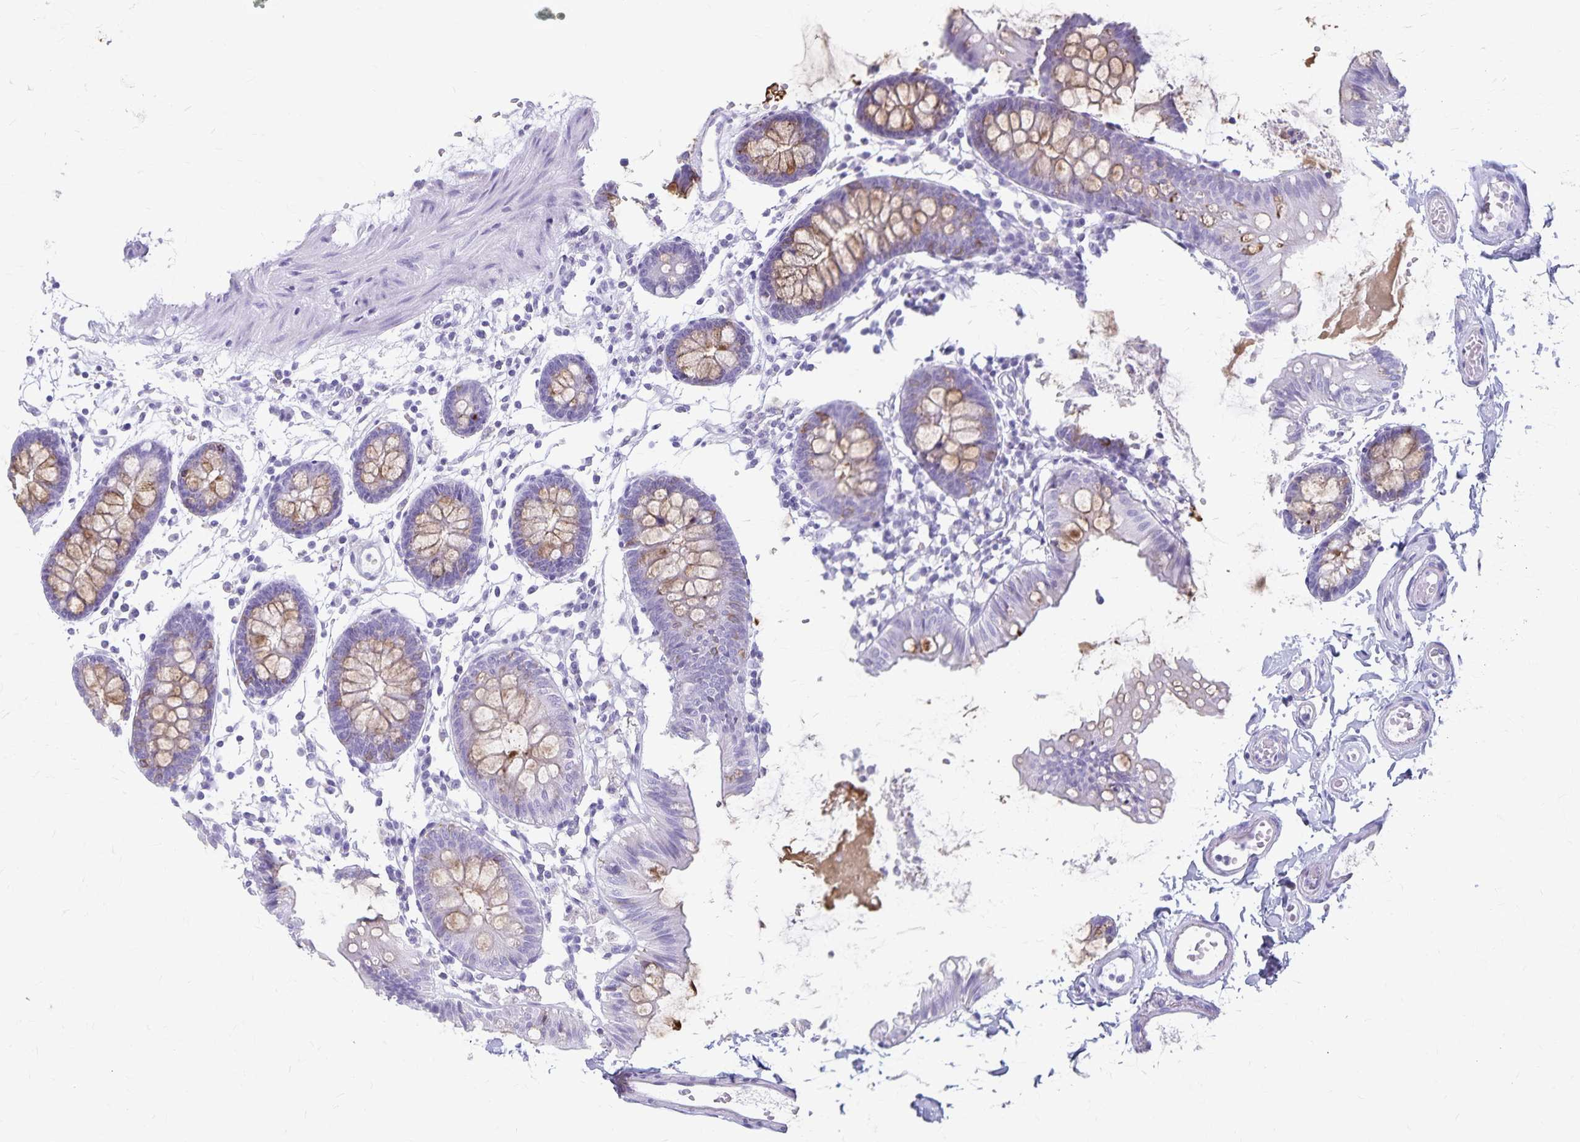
{"staining": {"intensity": "negative", "quantity": "none", "location": "none"}, "tissue": "colon", "cell_type": "Endothelial cells", "image_type": "normal", "snomed": [{"axis": "morphology", "description": "Normal tissue, NOS"}, {"axis": "topography", "description": "Colon"}], "caption": "Immunohistochemical staining of benign human colon displays no significant expression in endothelial cells.", "gene": "GPBAR1", "patient": {"sex": "female", "age": 84}}